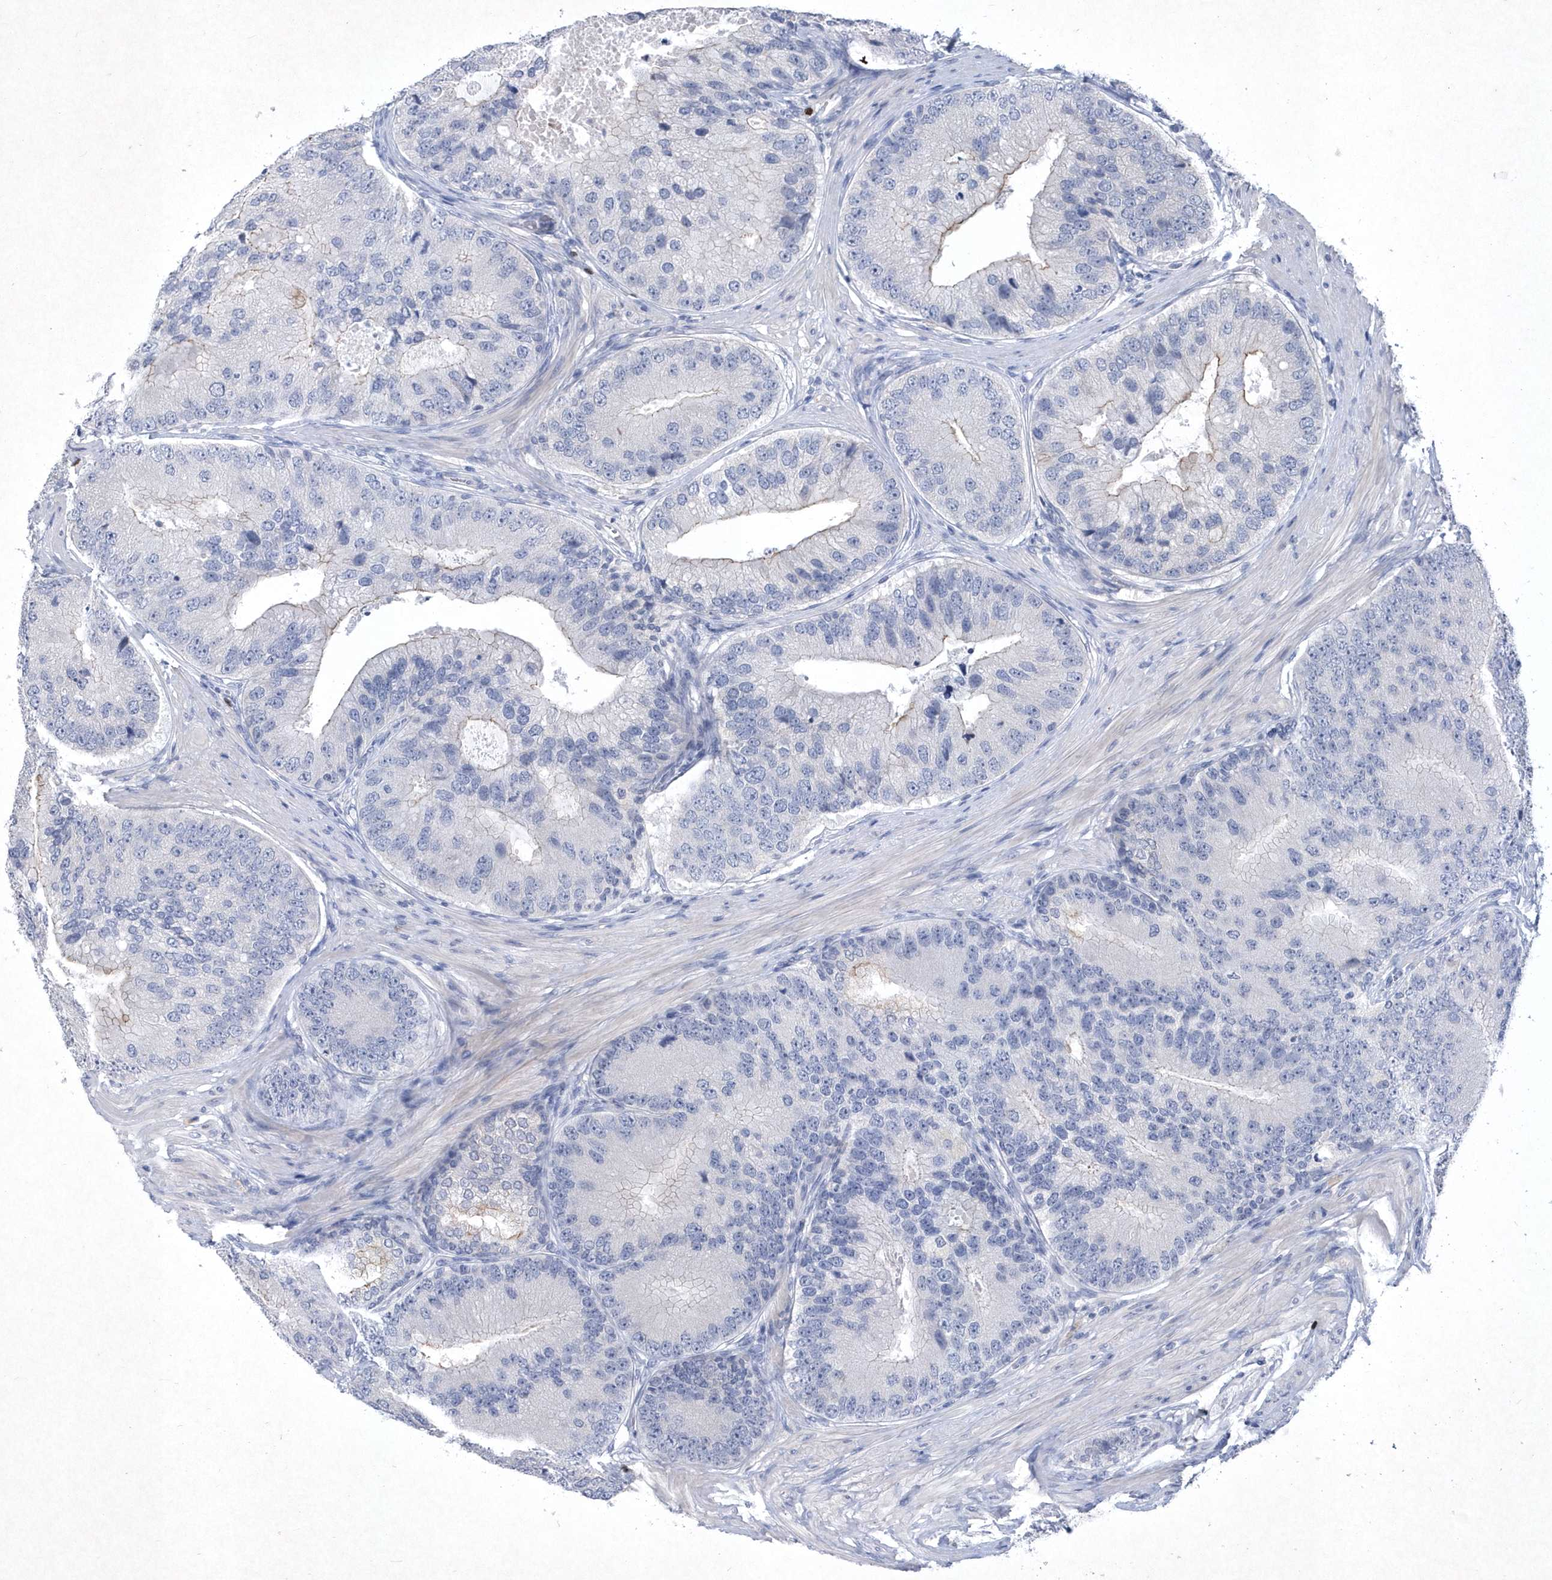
{"staining": {"intensity": "negative", "quantity": "none", "location": "none"}, "tissue": "prostate cancer", "cell_type": "Tumor cells", "image_type": "cancer", "snomed": [{"axis": "morphology", "description": "Adenocarcinoma, High grade"}, {"axis": "topography", "description": "Prostate"}], "caption": "Histopathology image shows no protein staining in tumor cells of prostate high-grade adenocarcinoma tissue.", "gene": "BHLHA15", "patient": {"sex": "male", "age": 70}}